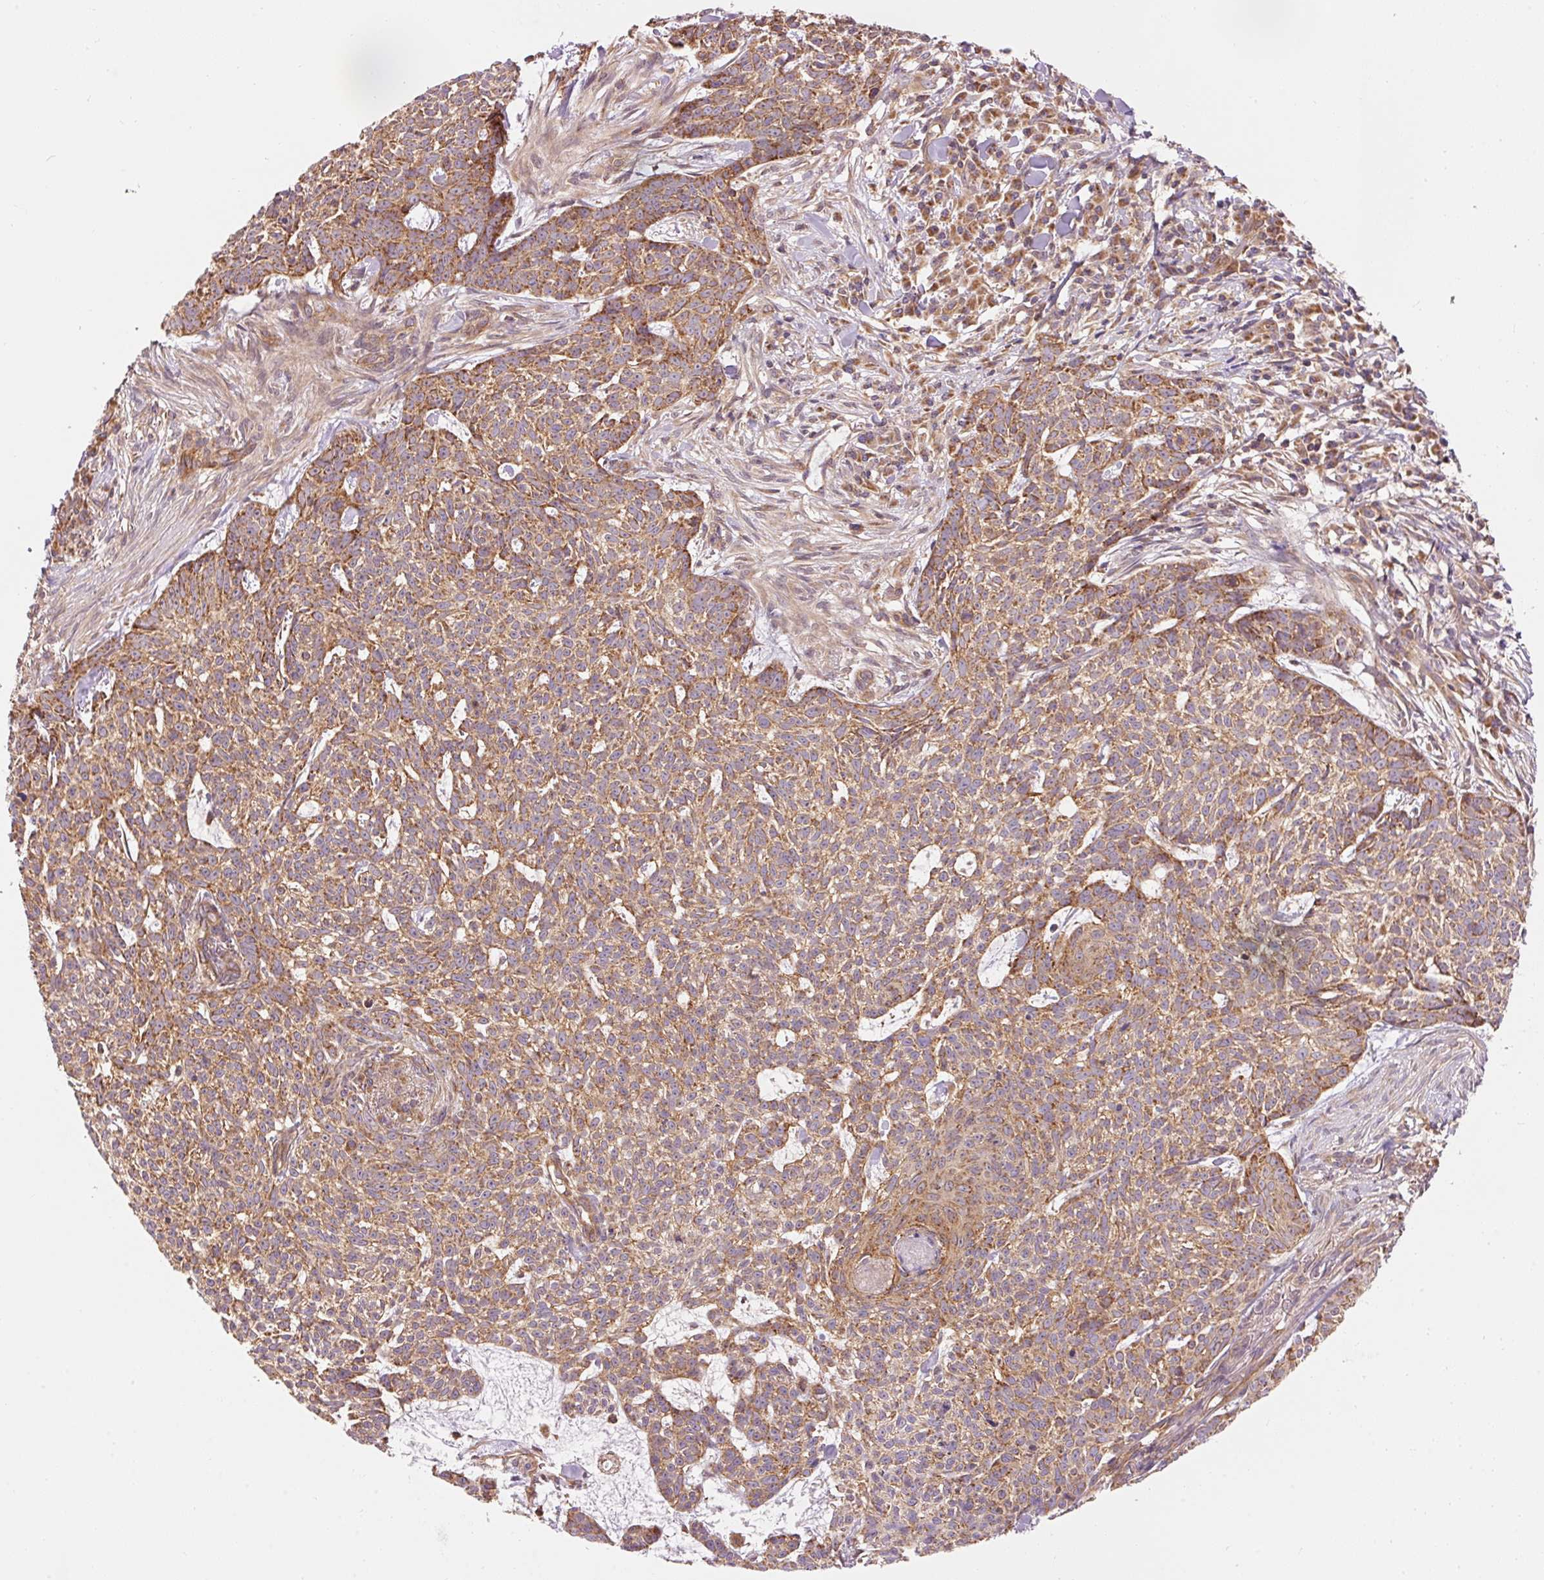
{"staining": {"intensity": "moderate", "quantity": ">75%", "location": "cytoplasmic/membranous"}, "tissue": "skin cancer", "cell_type": "Tumor cells", "image_type": "cancer", "snomed": [{"axis": "morphology", "description": "Basal cell carcinoma"}, {"axis": "topography", "description": "Skin"}], "caption": "Brown immunohistochemical staining in skin cancer demonstrates moderate cytoplasmic/membranous staining in approximately >75% of tumor cells.", "gene": "ADCY4", "patient": {"sex": "female", "age": 93}}